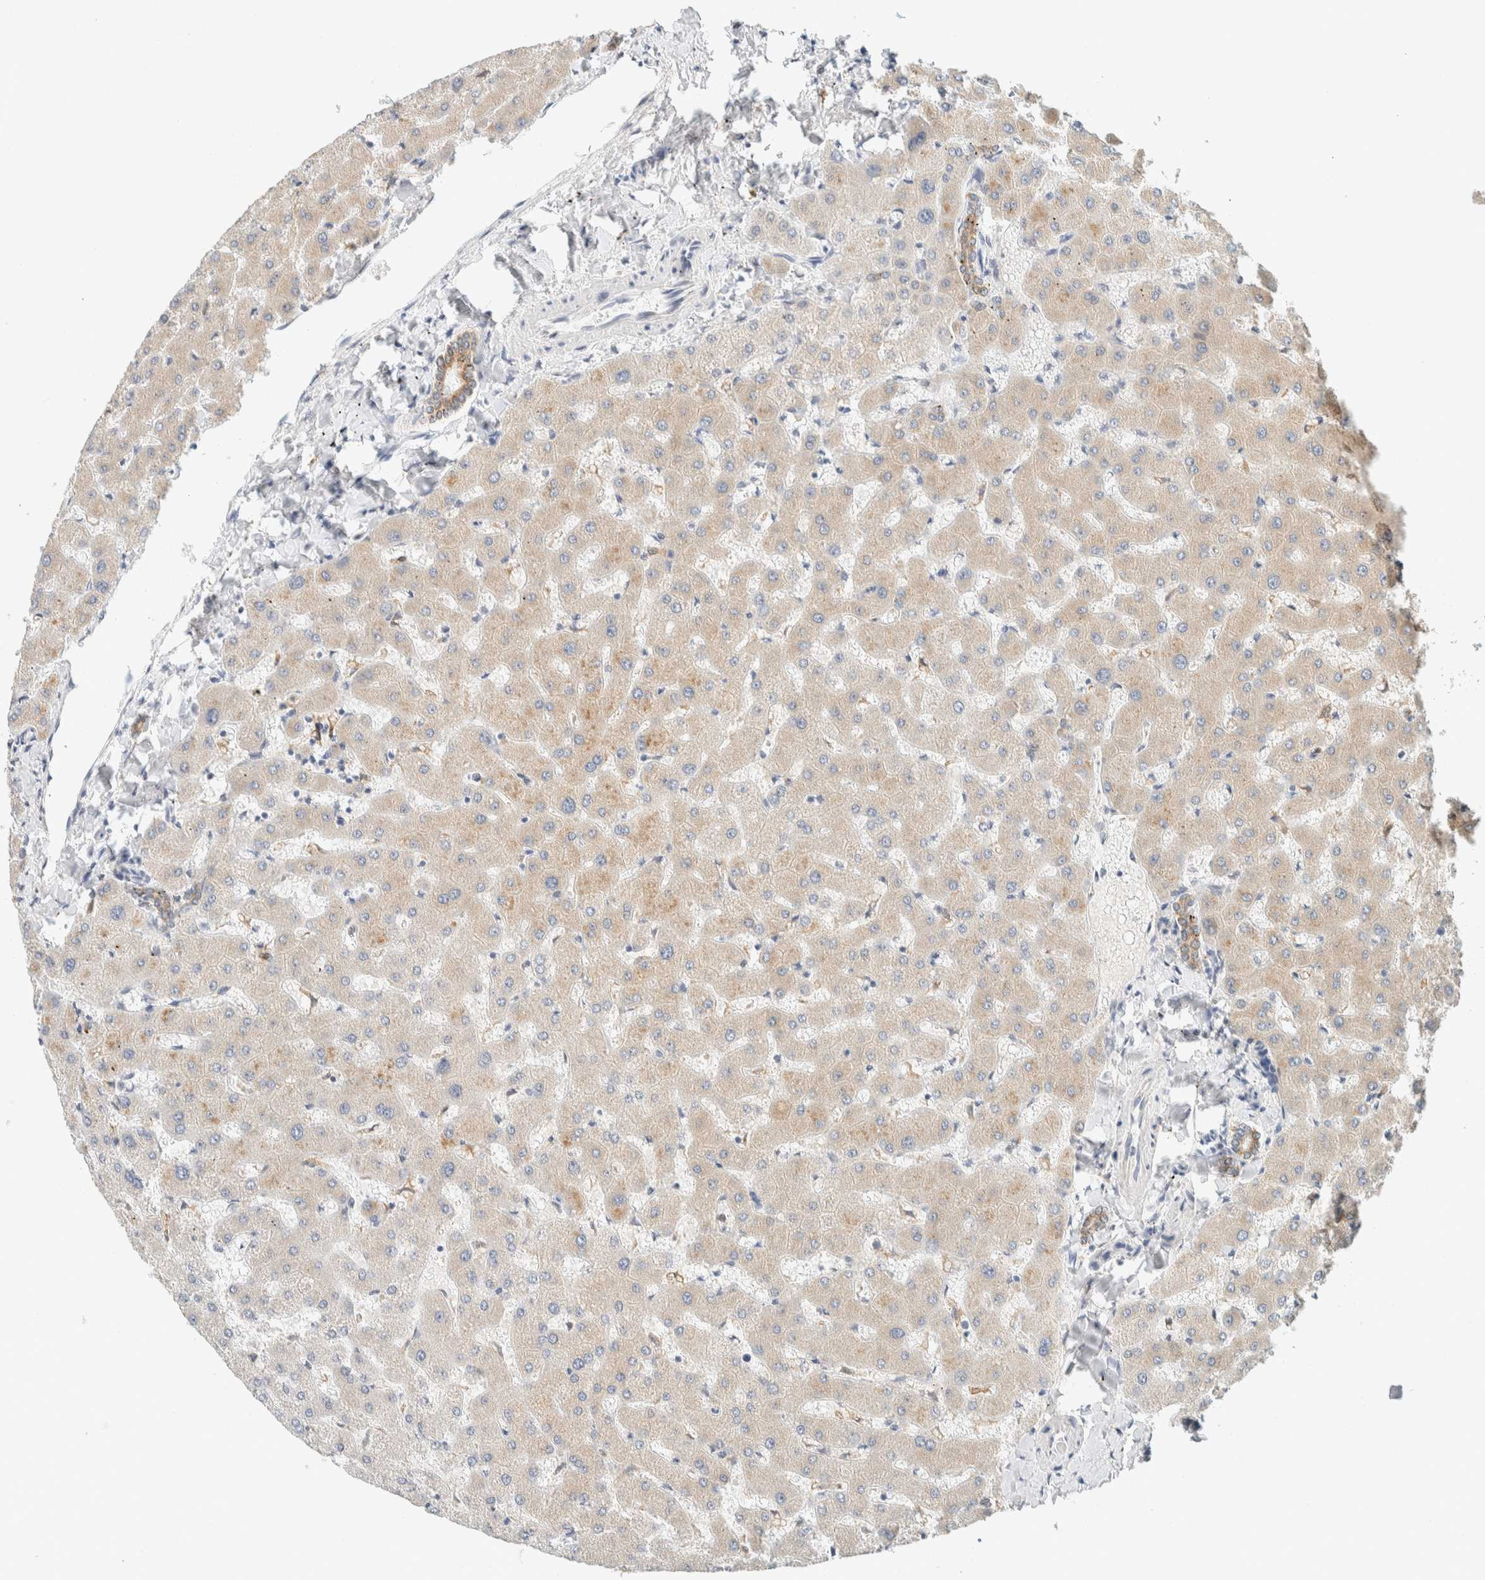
{"staining": {"intensity": "moderate", "quantity": "25%-75%", "location": "cytoplasmic/membranous"}, "tissue": "liver", "cell_type": "Cholangiocytes", "image_type": "normal", "snomed": [{"axis": "morphology", "description": "Normal tissue, NOS"}, {"axis": "topography", "description": "Liver"}], "caption": "Liver stained with a brown dye demonstrates moderate cytoplasmic/membranous positive positivity in approximately 25%-75% of cholangiocytes.", "gene": "SUMF2", "patient": {"sex": "female", "age": 63}}